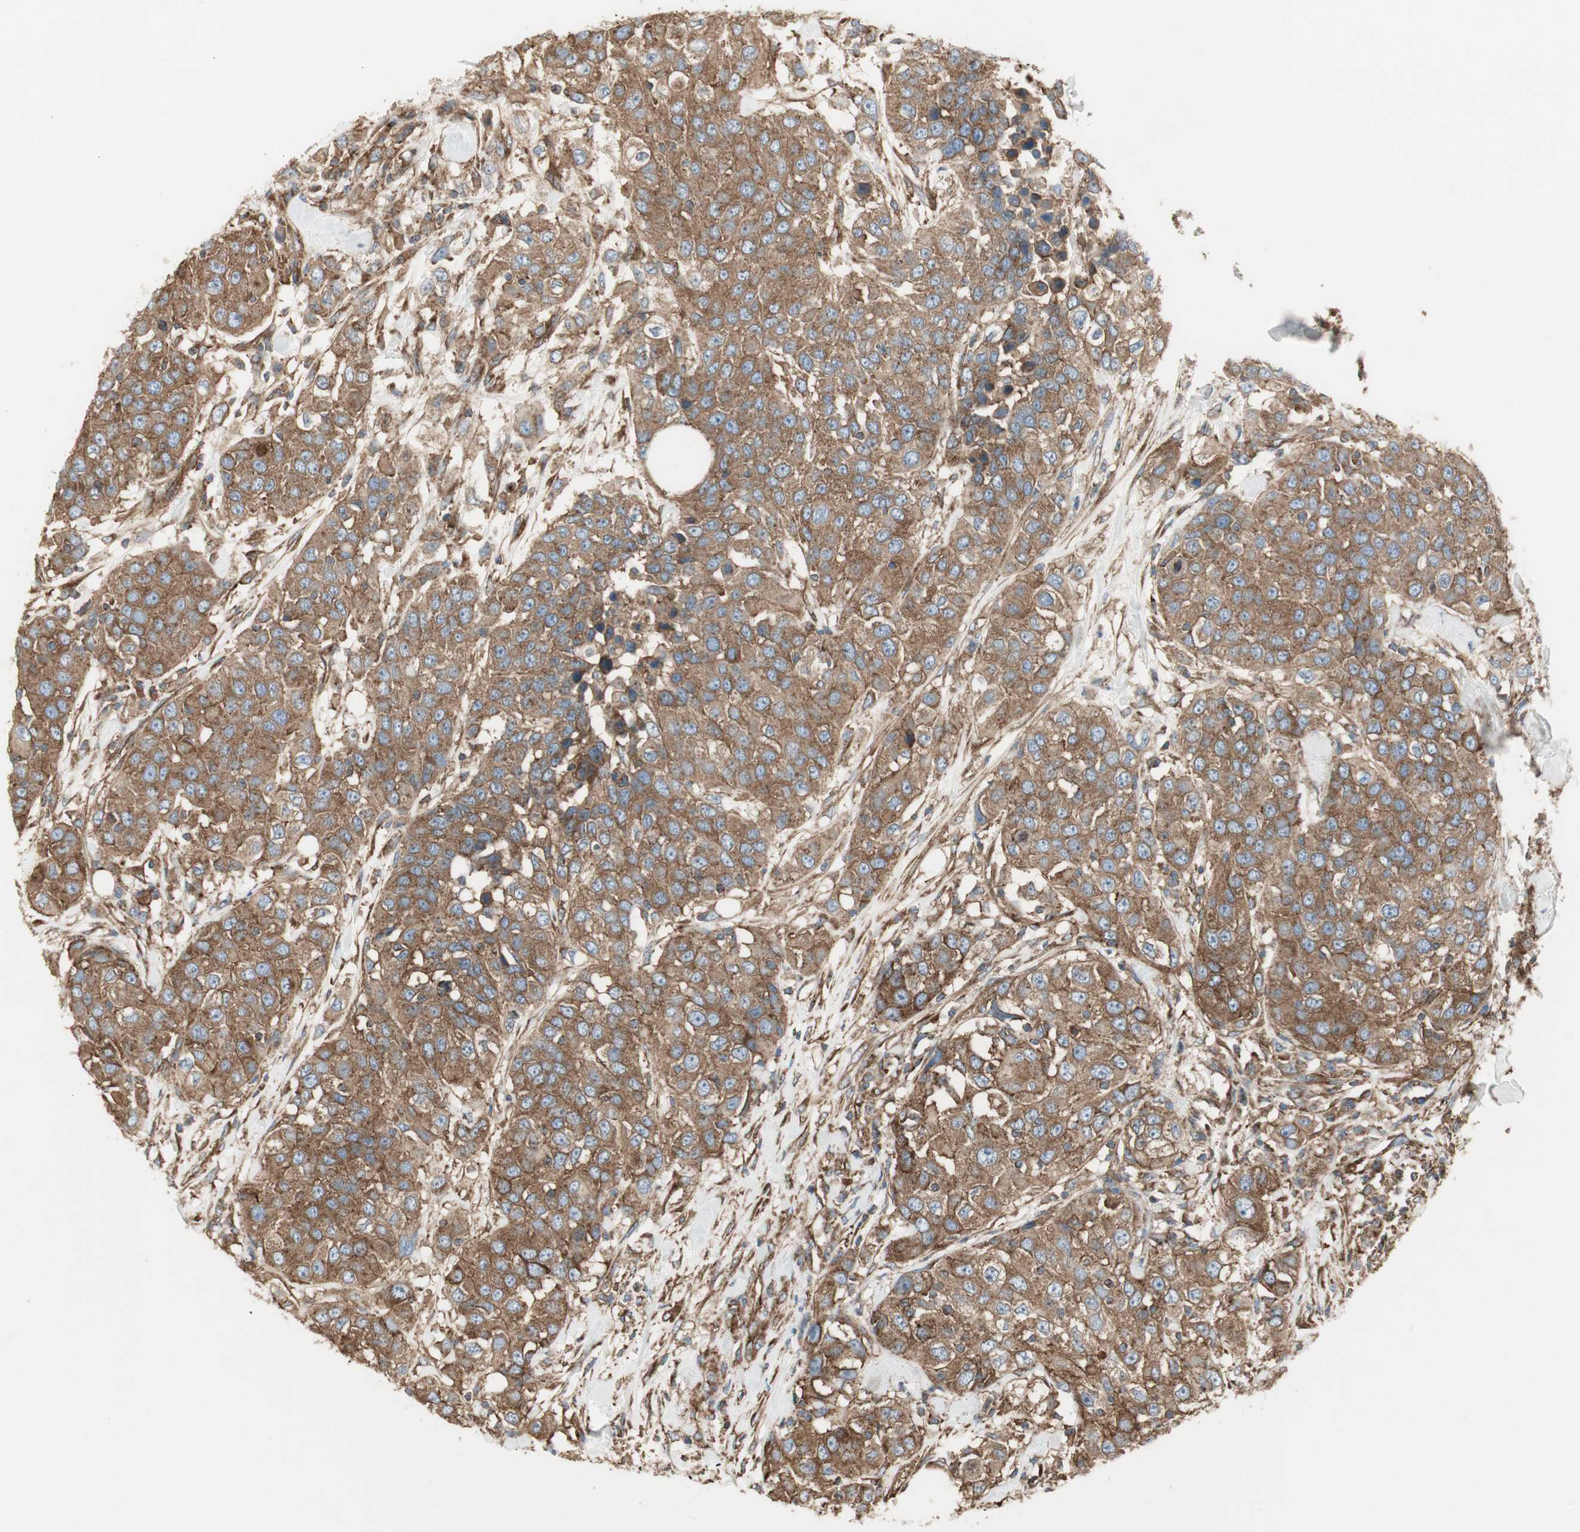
{"staining": {"intensity": "strong", "quantity": ">75%", "location": "cytoplasmic/membranous"}, "tissue": "urothelial cancer", "cell_type": "Tumor cells", "image_type": "cancer", "snomed": [{"axis": "morphology", "description": "Urothelial carcinoma, High grade"}, {"axis": "topography", "description": "Urinary bladder"}], "caption": "DAB immunohistochemical staining of human urothelial cancer exhibits strong cytoplasmic/membranous protein positivity in about >75% of tumor cells.", "gene": "H6PD", "patient": {"sex": "female", "age": 80}}